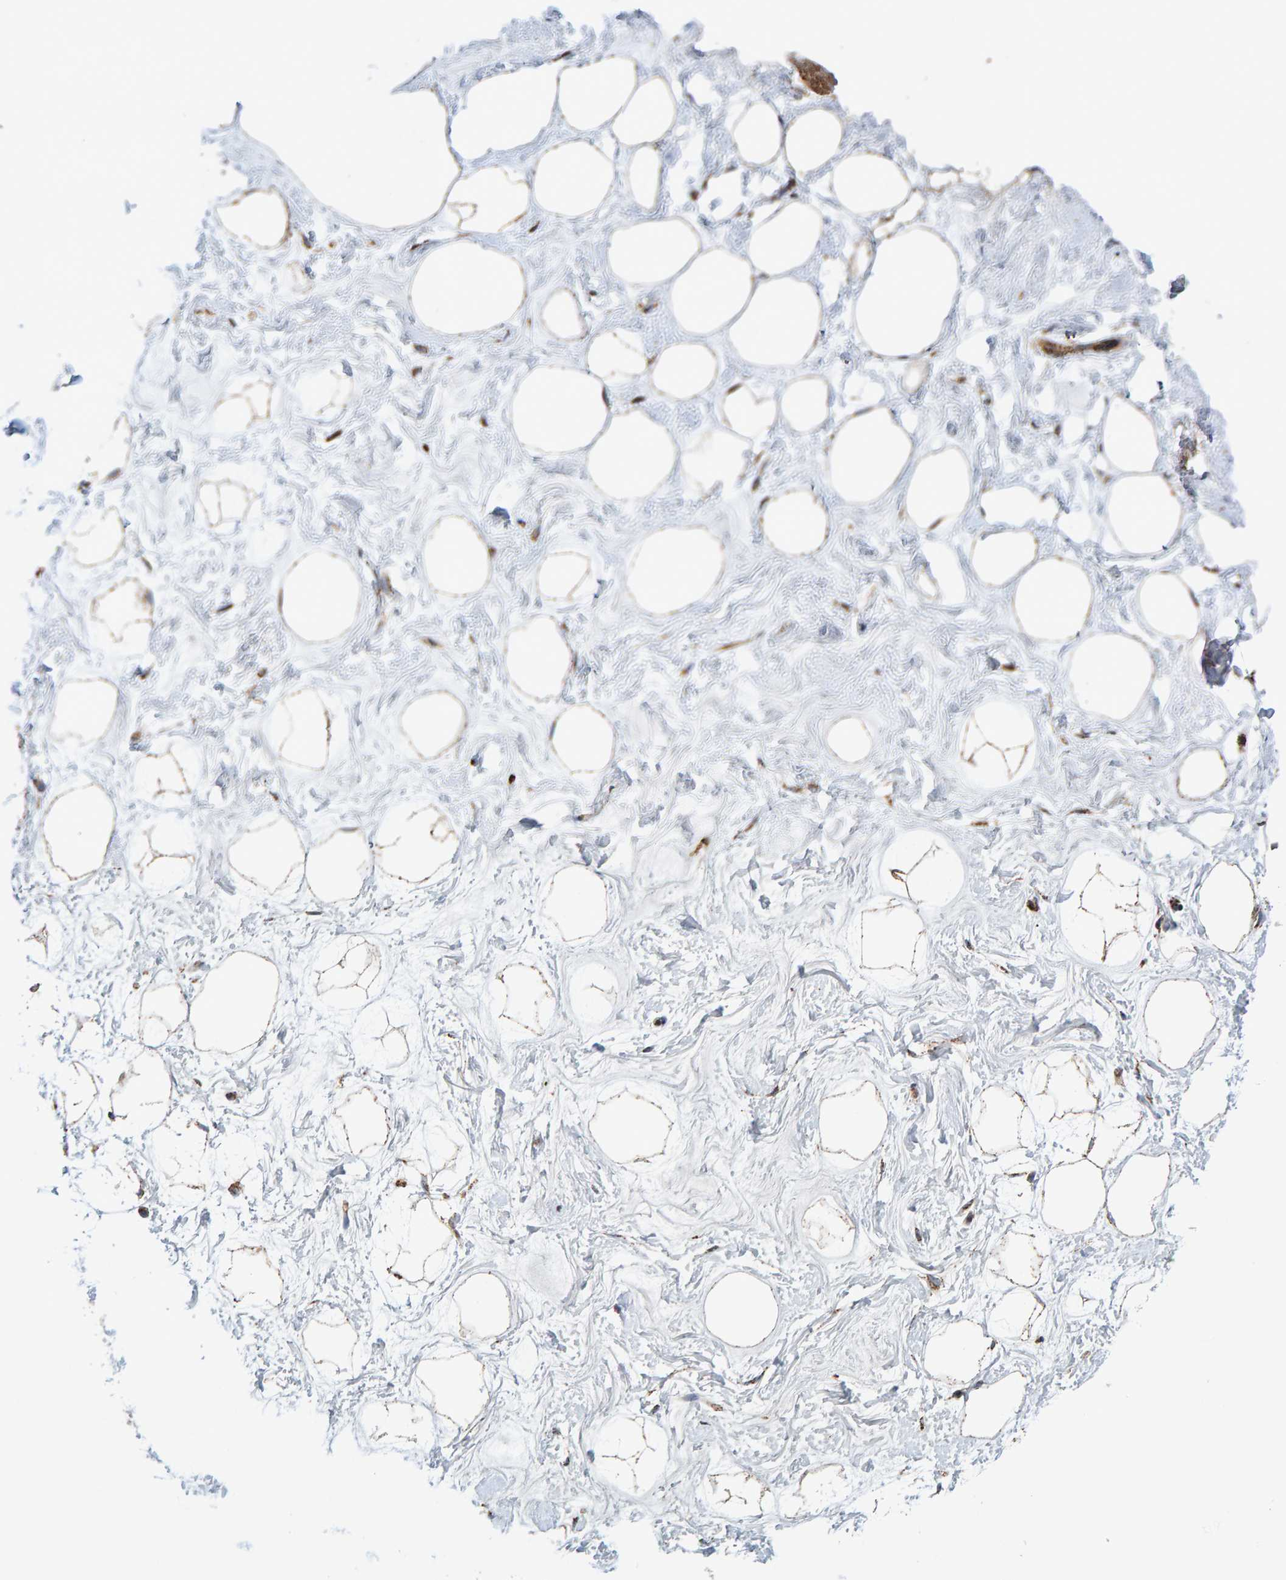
{"staining": {"intensity": "moderate", "quantity": ">75%", "location": "cytoplasmic/membranous"}, "tissue": "breast", "cell_type": "Adipocytes", "image_type": "normal", "snomed": [{"axis": "morphology", "description": "Normal tissue, NOS"}, {"axis": "topography", "description": "Breast"}], "caption": "Immunohistochemistry (DAB) staining of benign breast demonstrates moderate cytoplasmic/membranous protein expression in about >75% of adipocytes.", "gene": "MRPL45", "patient": {"sex": "female", "age": 23}}